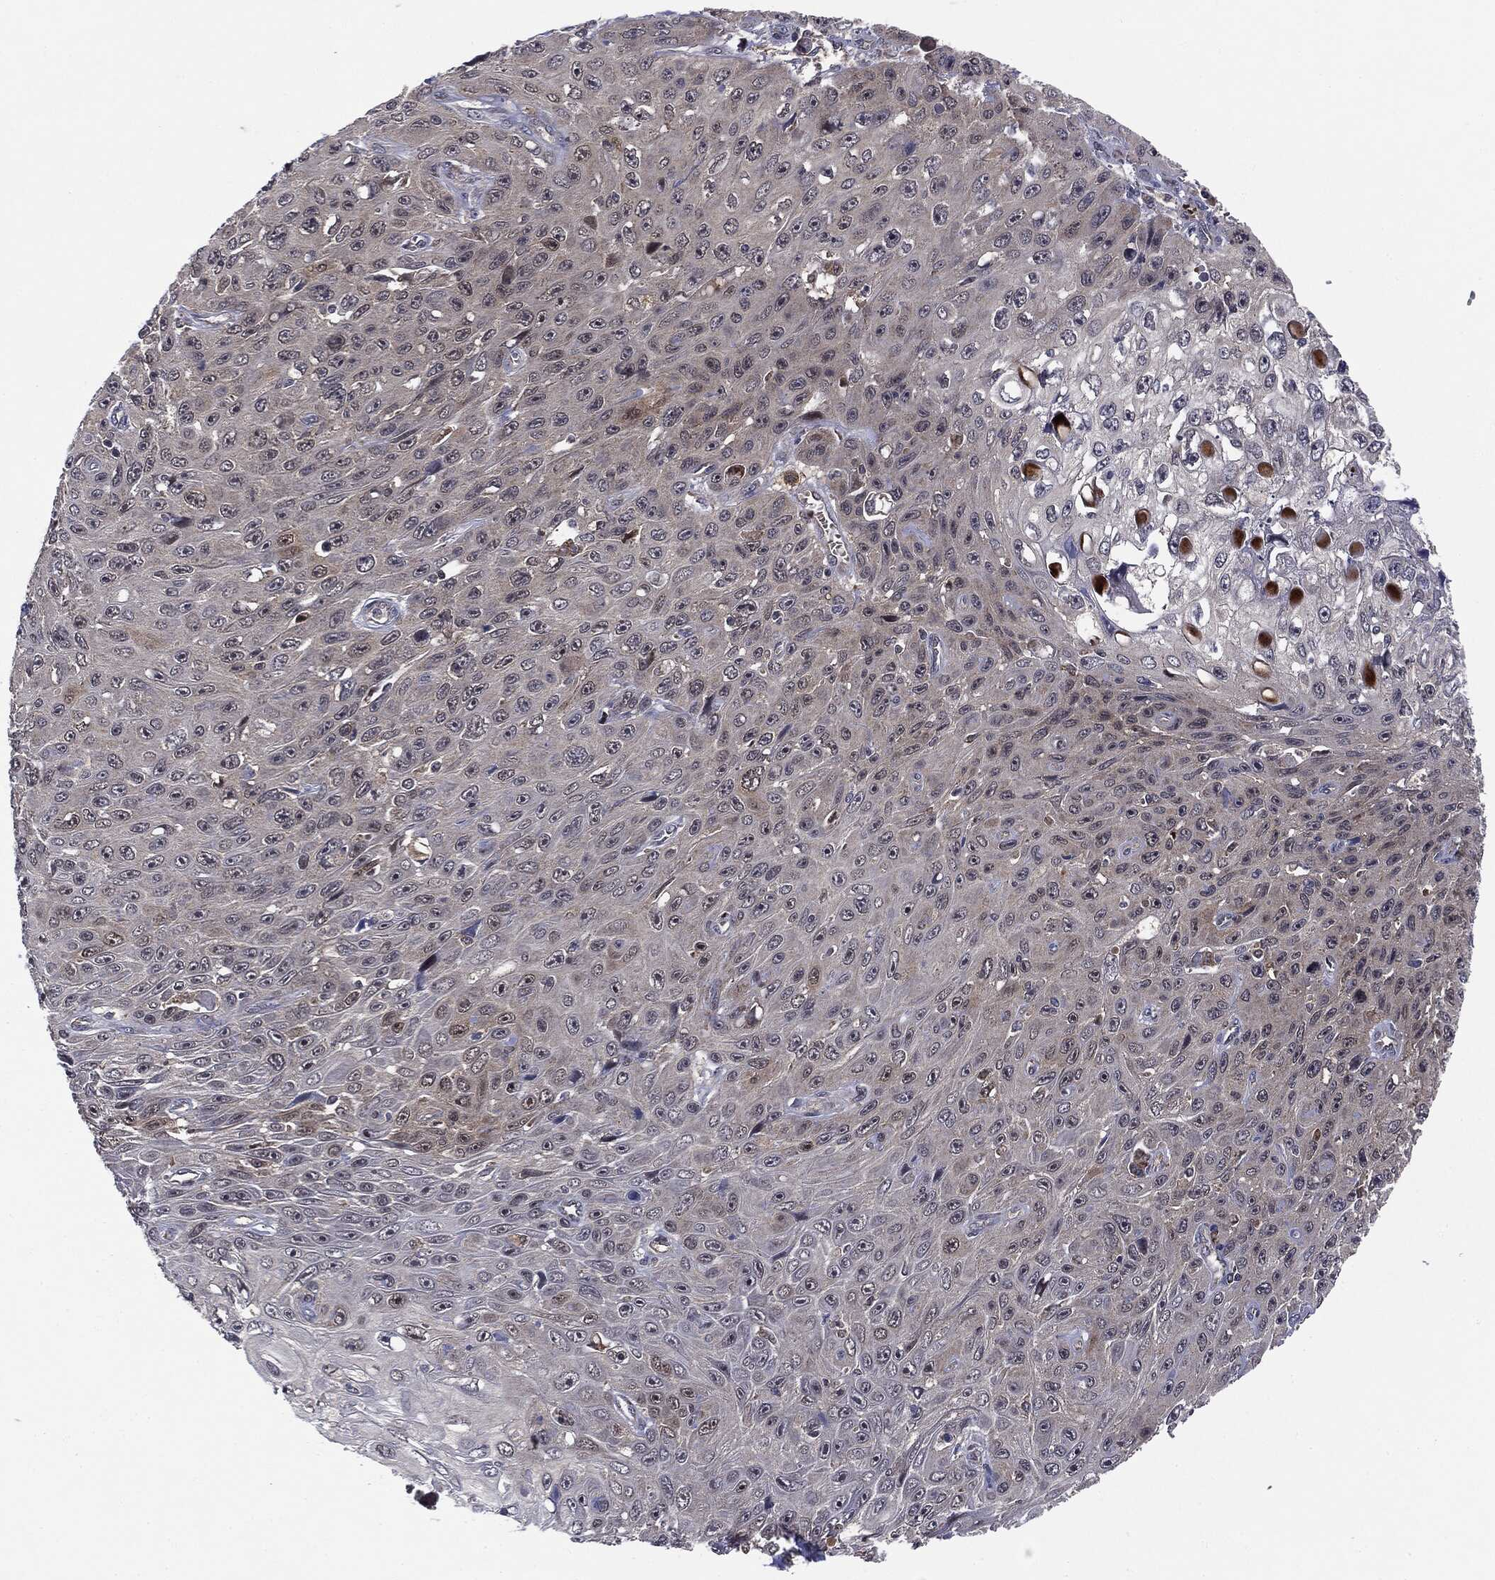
{"staining": {"intensity": "negative", "quantity": "none", "location": "none"}, "tissue": "skin cancer", "cell_type": "Tumor cells", "image_type": "cancer", "snomed": [{"axis": "morphology", "description": "Squamous cell carcinoma, NOS"}, {"axis": "topography", "description": "Skin"}], "caption": "The histopathology image demonstrates no significant expression in tumor cells of skin cancer. (Brightfield microscopy of DAB (3,3'-diaminobenzidine) immunohistochemistry (IHC) at high magnification).", "gene": "PTPA", "patient": {"sex": "male", "age": 82}}